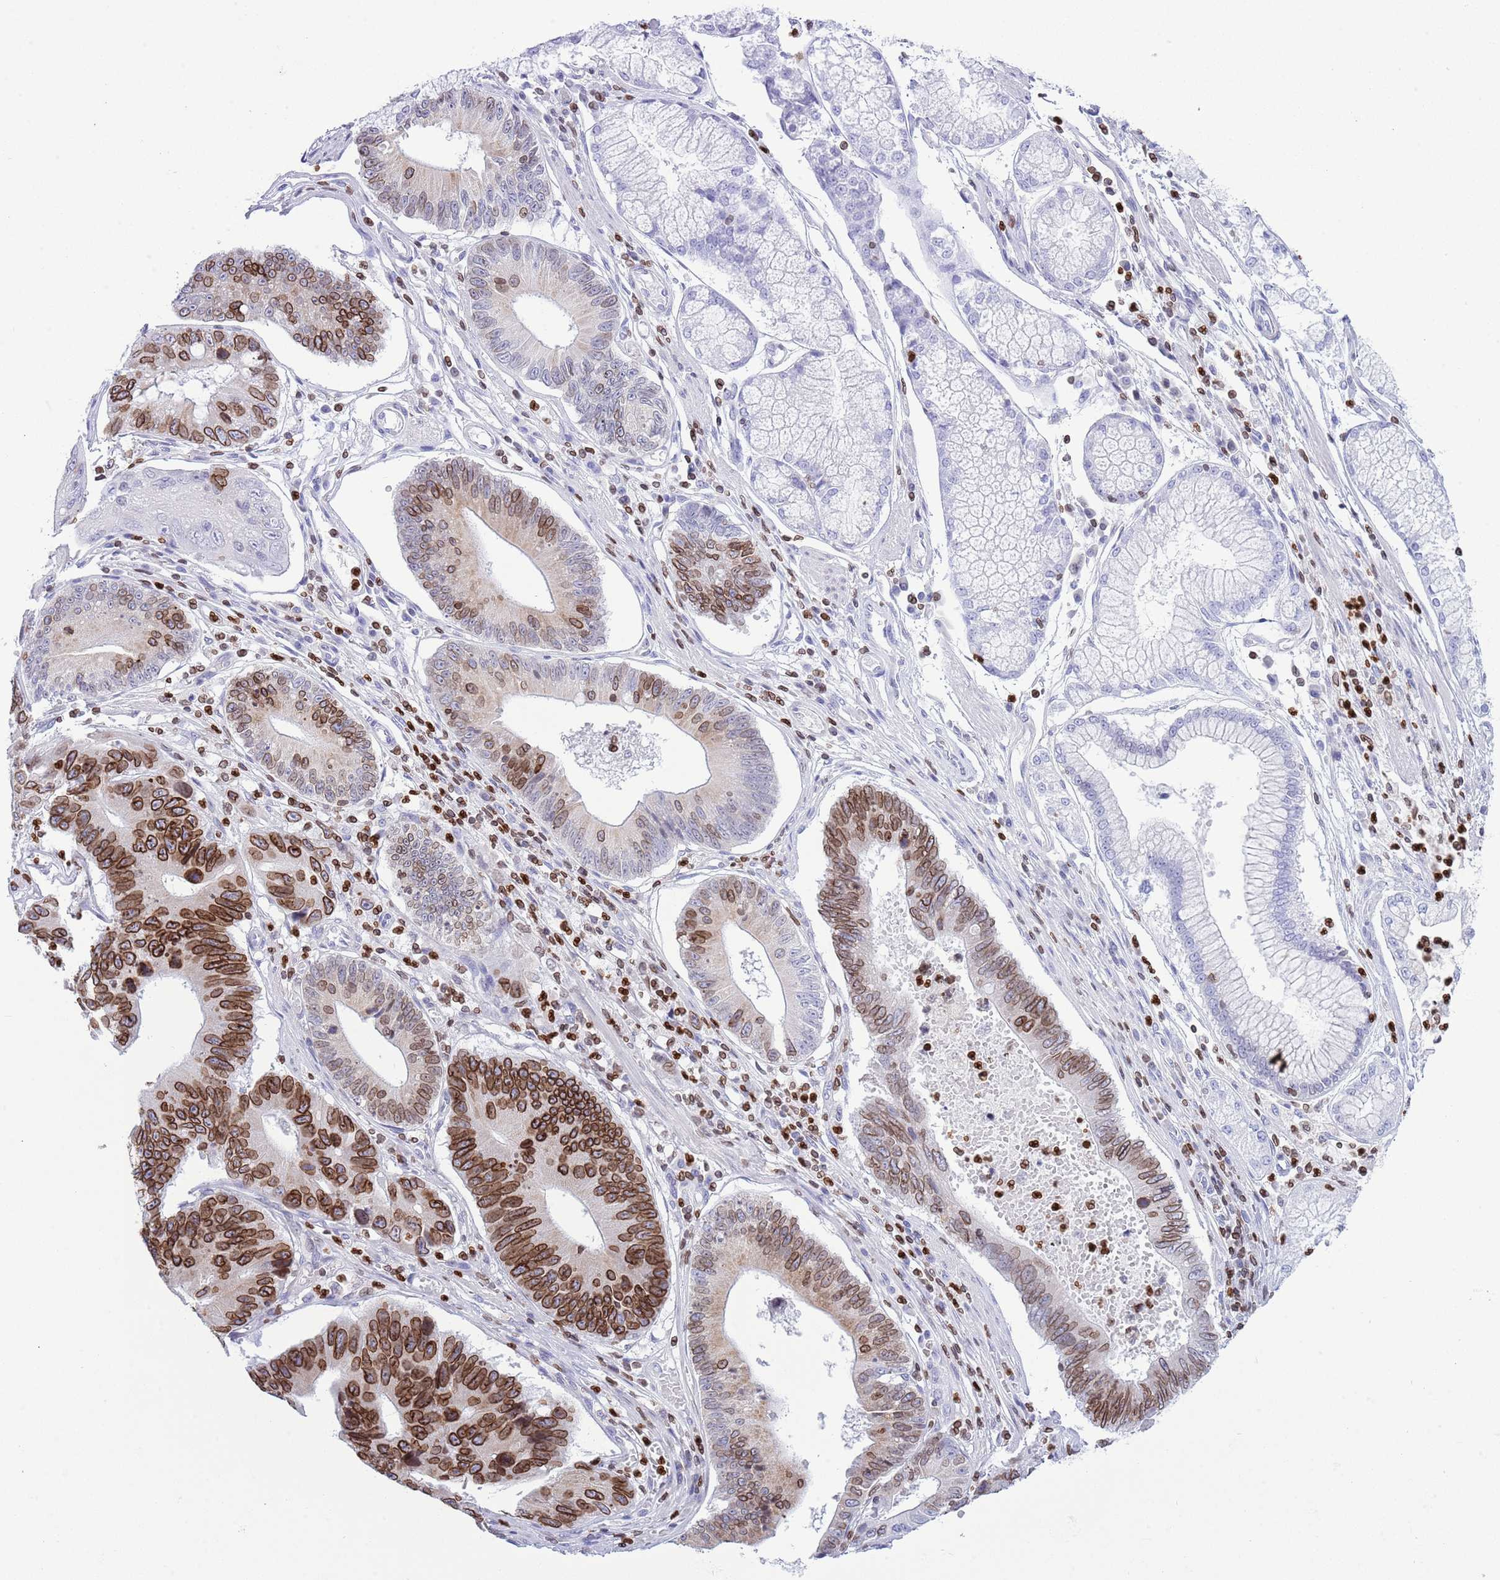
{"staining": {"intensity": "strong", "quantity": "25%-75%", "location": "cytoplasmic/membranous,nuclear"}, "tissue": "stomach cancer", "cell_type": "Tumor cells", "image_type": "cancer", "snomed": [{"axis": "morphology", "description": "Adenocarcinoma, NOS"}, {"axis": "topography", "description": "Stomach"}], "caption": "Immunohistochemistry image of adenocarcinoma (stomach) stained for a protein (brown), which shows high levels of strong cytoplasmic/membranous and nuclear expression in about 25%-75% of tumor cells.", "gene": "LBR", "patient": {"sex": "male", "age": 59}}